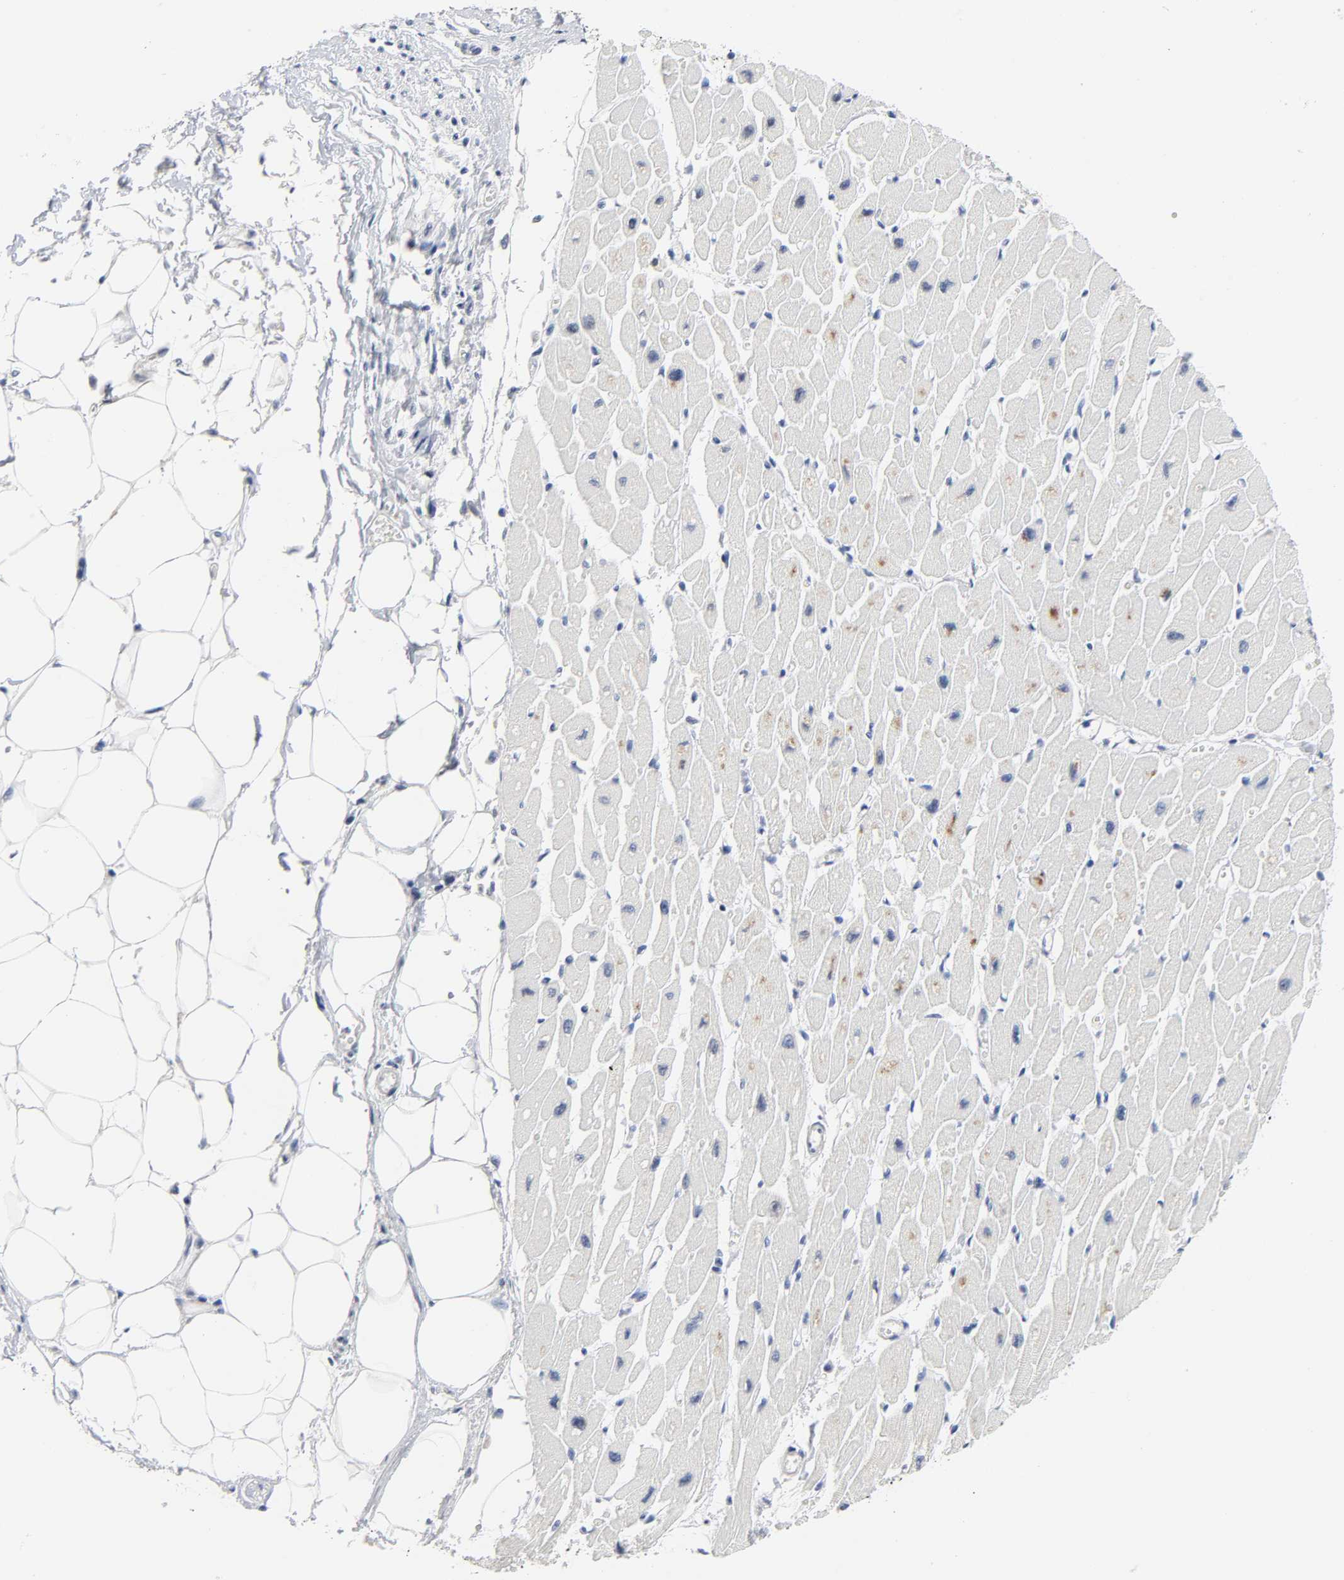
{"staining": {"intensity": "negative", "quantity": "none", "location": "none"}, "tissue": "heart muscle", "cell_type": "Cardiomyocytes", "image_type": "normal", "snomed": [{"axis": "morphology", "description": "Normal tissue, NOS"}, {"axis": "topography", "description": "Heart"}], "caption": "Normal heart muscle was stained to show a protein in brown. There is no significant positivity in cardiomyocytes. Nuclei are stained in blue.", "gene": "WEE1", "patient": {"sex": "female", "age": 54}}